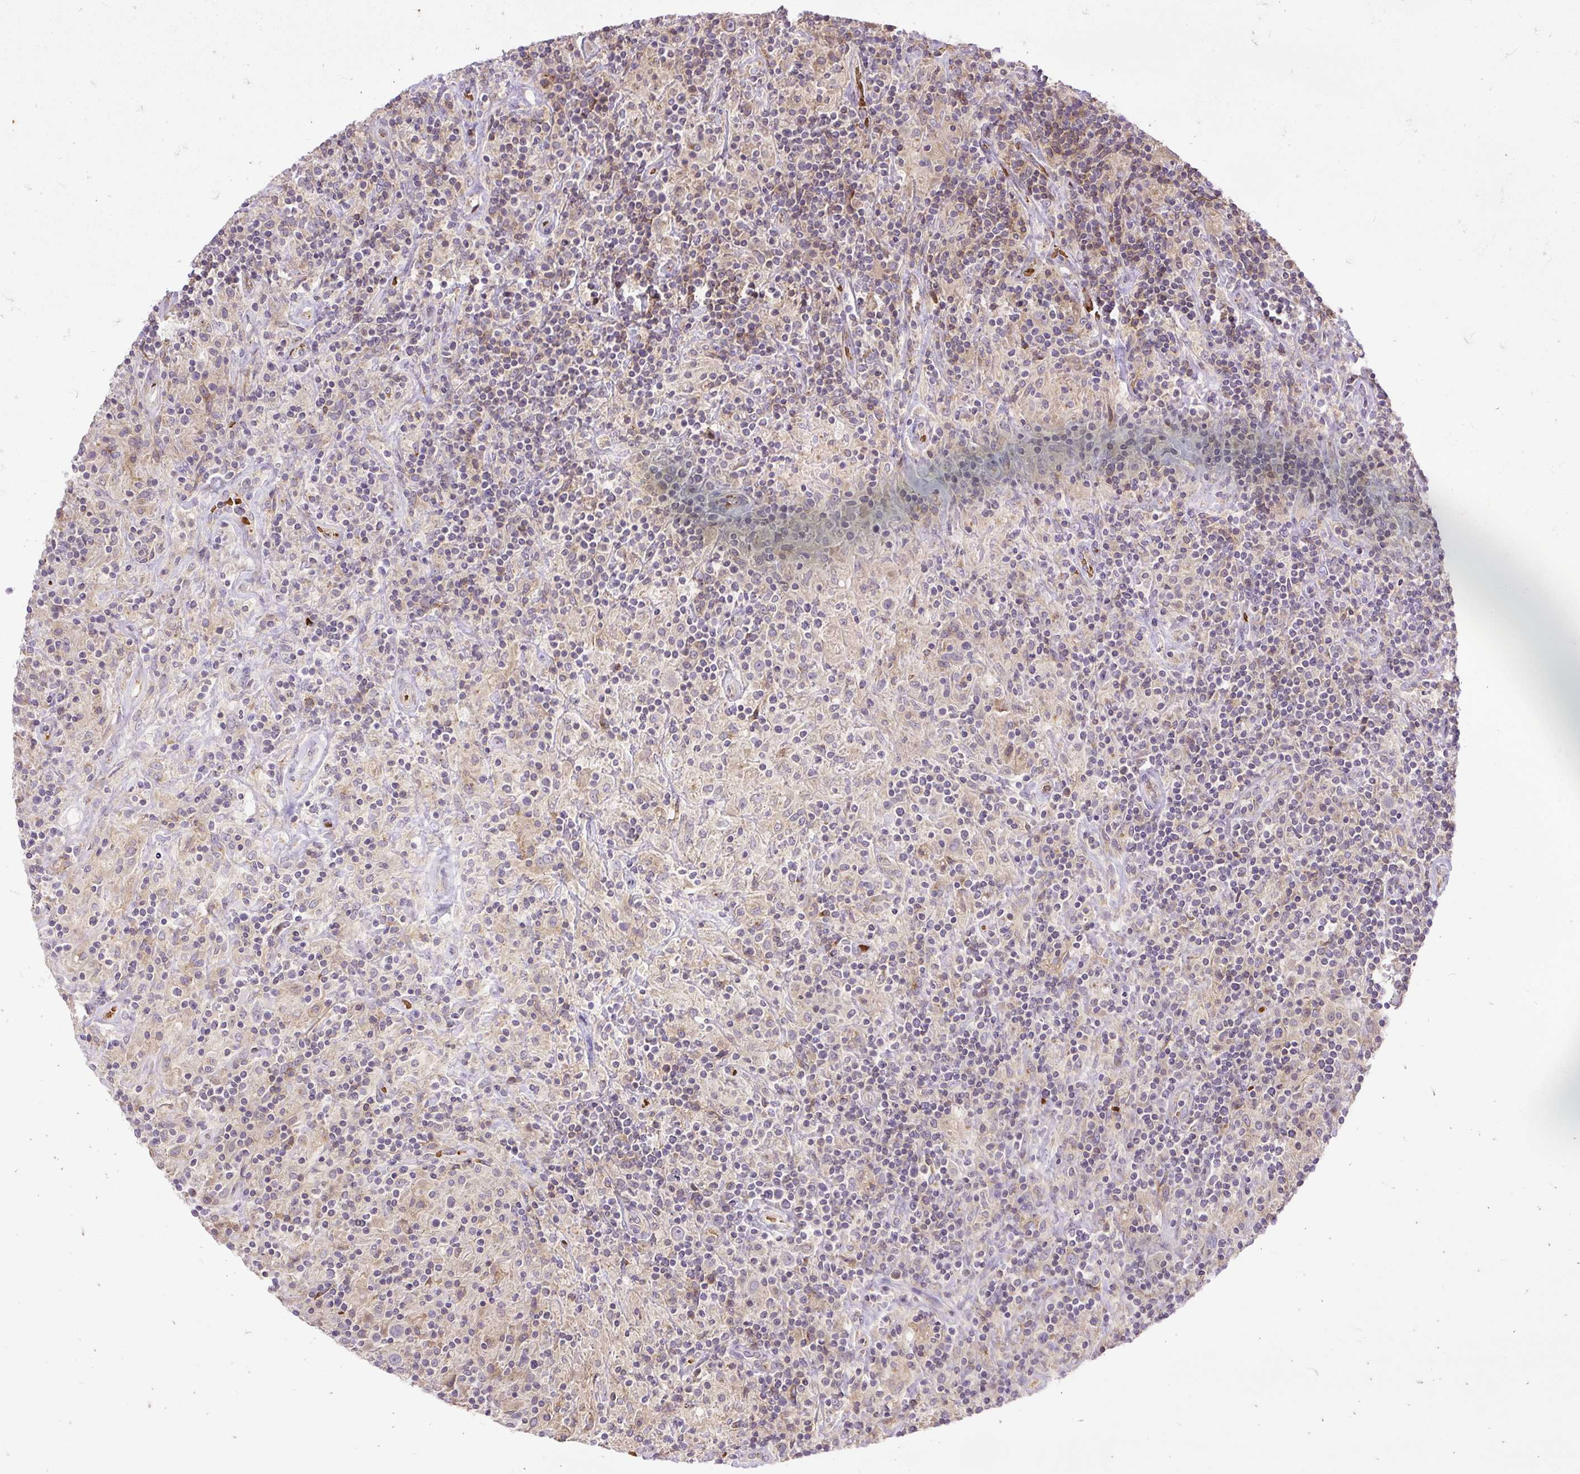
{"staining": {"intensity": "negative", "quantity": "none", "location": "none"}, "tissue": "lymphoma", "cell_type": "Tumor cells", "image_type": "cancer", "snomed": [{"axis": "morphology", "description": "Hodgkin's disease, NOS"}, {"axis": "topography", "description": "Lymph node"}], "caption": "This image is of lymphoma stained with IHC to label a protein in brown with the nuclei are counter-stained blue. There is no positivity in tumor cells.", "gene": "SMC4", "patient": {"sex": "male", "age": 70}}